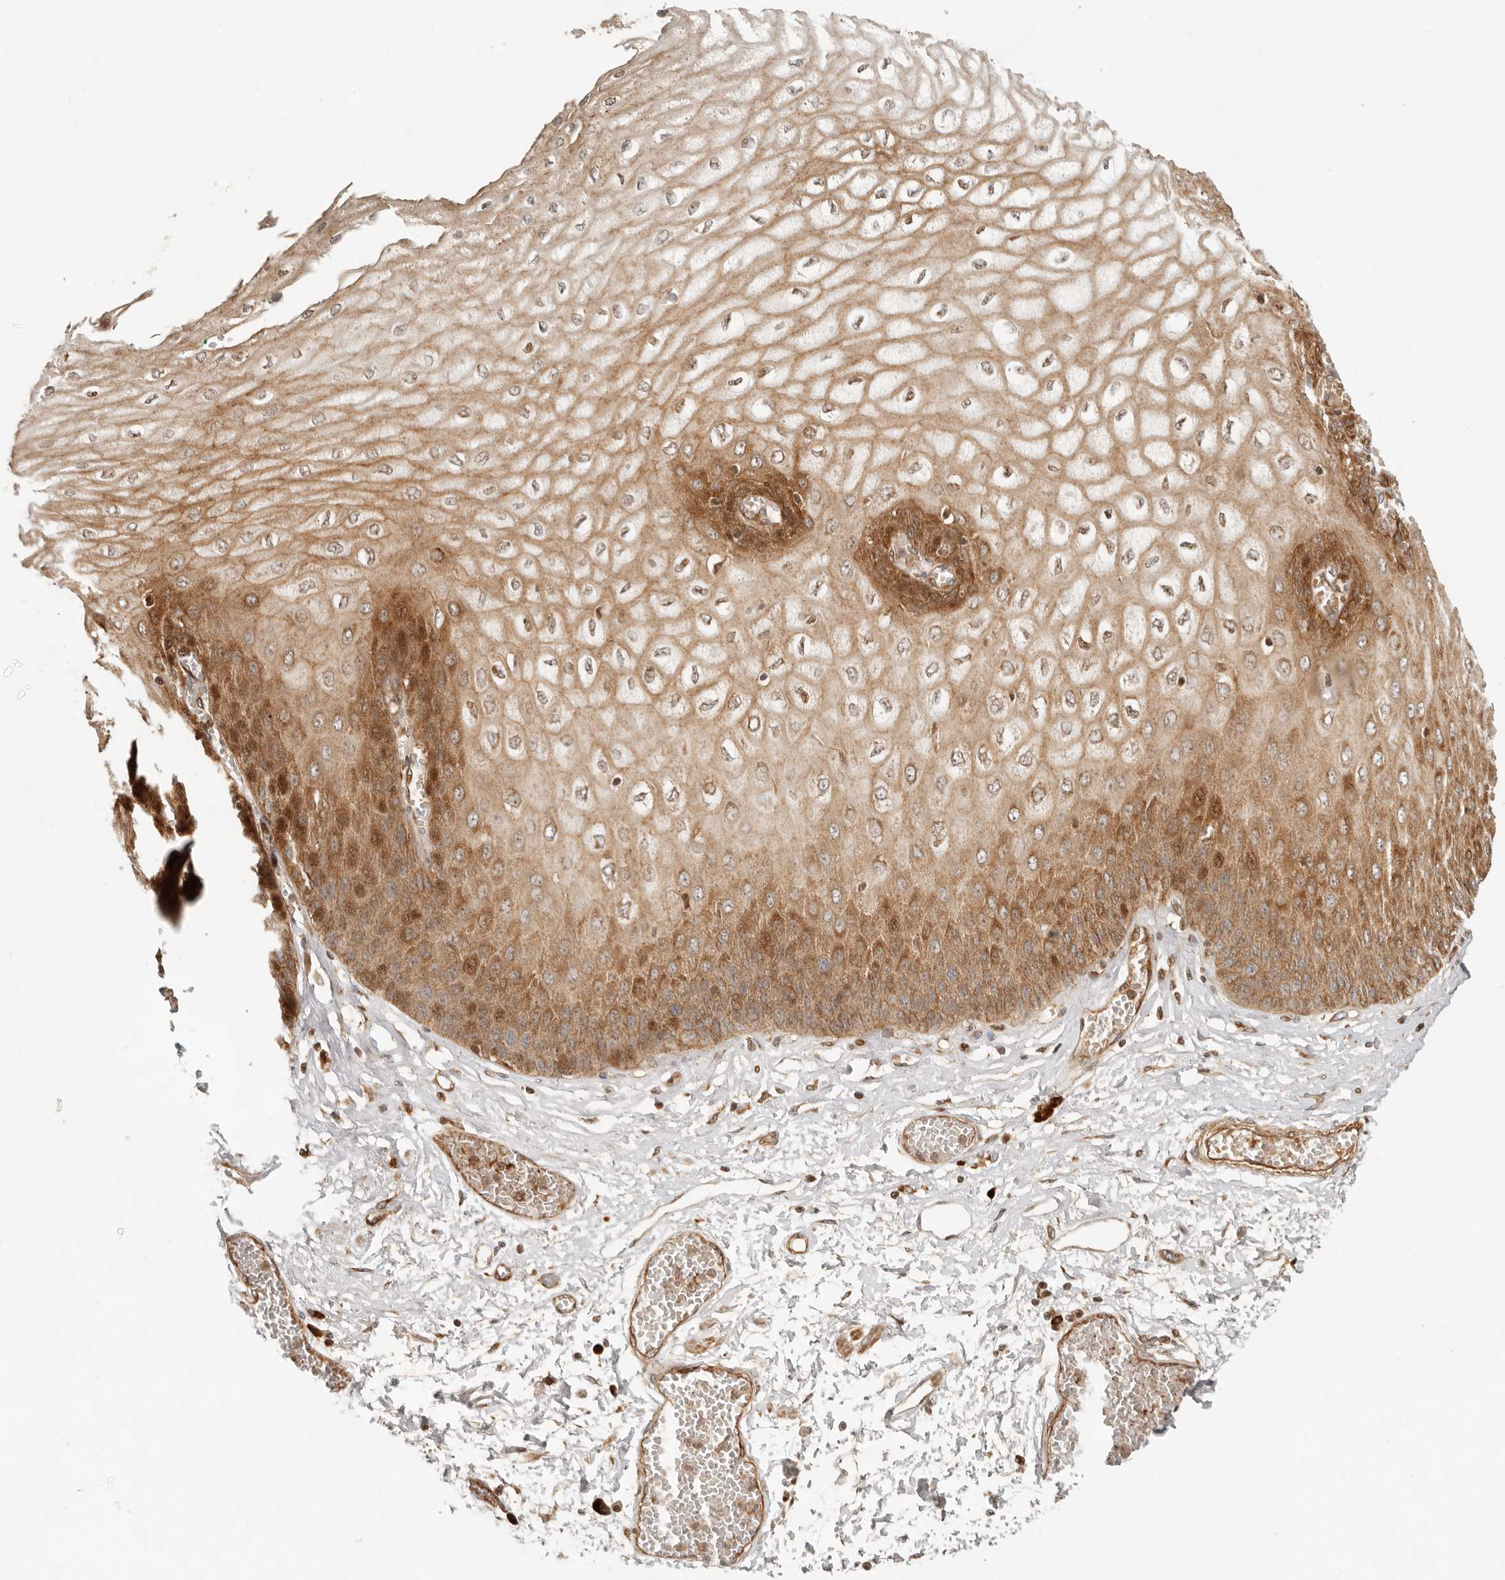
{"staining": {"intensity": "strong", "quantity": ">75%", "location": "cytoplasmic/membranous,nuclear"}, "tissue": "esophagus", "cell_type": "Squamous epithelial cells", "image_type": "normal", "snomed": [{"axis": "morphology", "description": "Normal tissue, NOS"}, {"axis": "topography", "description": "Esophagus"}], "caption": "Unremarkable esophagus was stained to show a protein in brown. There is high levels of strong cytoplasmic/membranous,nuclear expression in approximately >75% of squamous epithelial cells. The protein is stained brown, and the nuclei are stained in blue (DAB (3,3'-diaminobenzidine) IHC with brightfield microscopy, high magnification).", "gene": "KLHL38", "patient": {"sex": "male", "age": 60}}